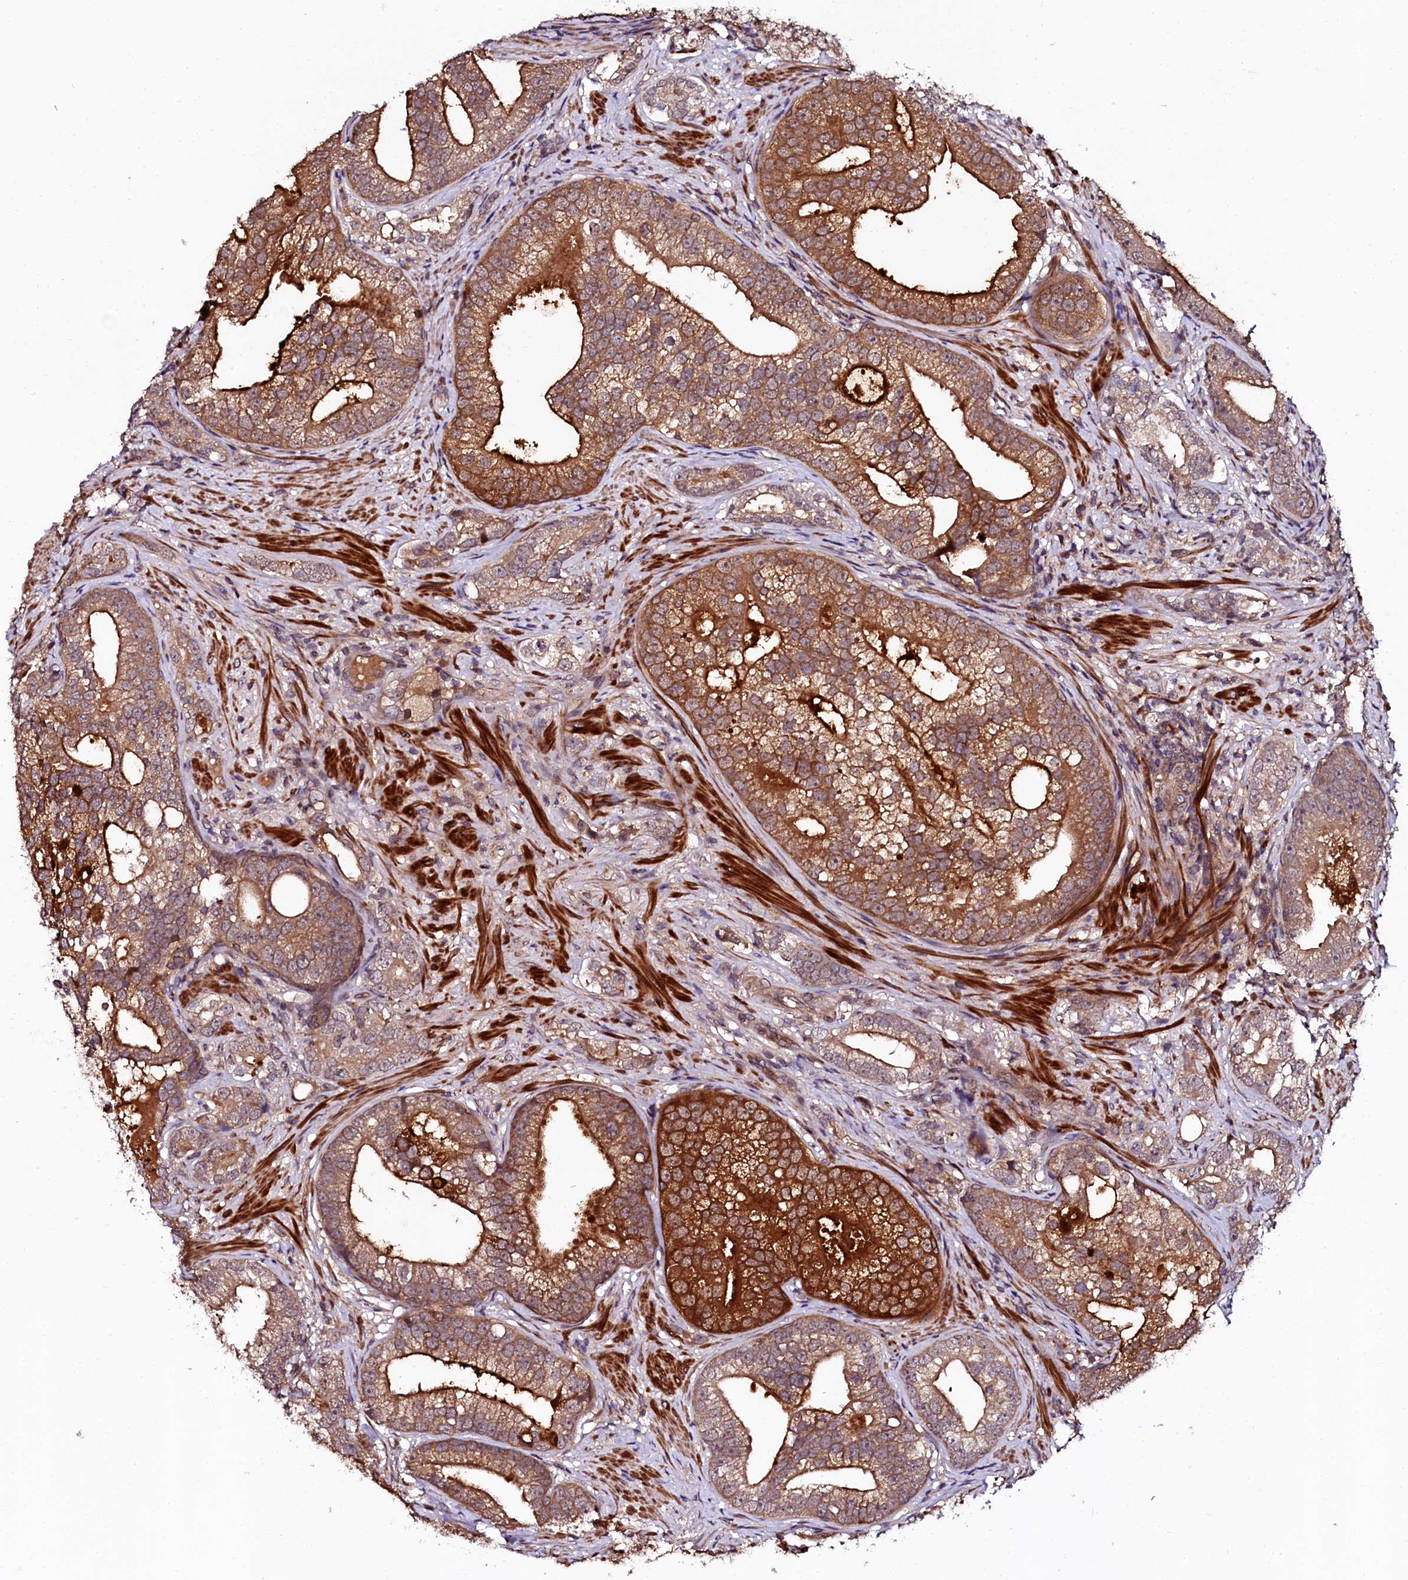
{"staining": {"intensity": "moderate", "quantity": ">75%", "location": "cytoplasmic/membranous"}, "tissue": "prostate cancer", "cell_type": "Tumor cells", "image_type": "cancer", "snomed": [{"axis": "morphology", "description": "Adenocarcinoma, High grade"}, {"axis": "topography", "description": "Prostate"}], "caption": "An IHC micrograph of neoplastic tissue is shown. Protein staining in brown highlights moderate cytoplasmic/membranous positivity in high-grade adenocarcinoma (prostate) within tumor cells. The protein is stained brown, and the nuclei are stained in blue (DAB (3,3'-diaminobenzidine) IHC with brightfield microscopy, high magnification).", "gene": "N4BP1", "patient": {"sex": "male", "age": 75}}